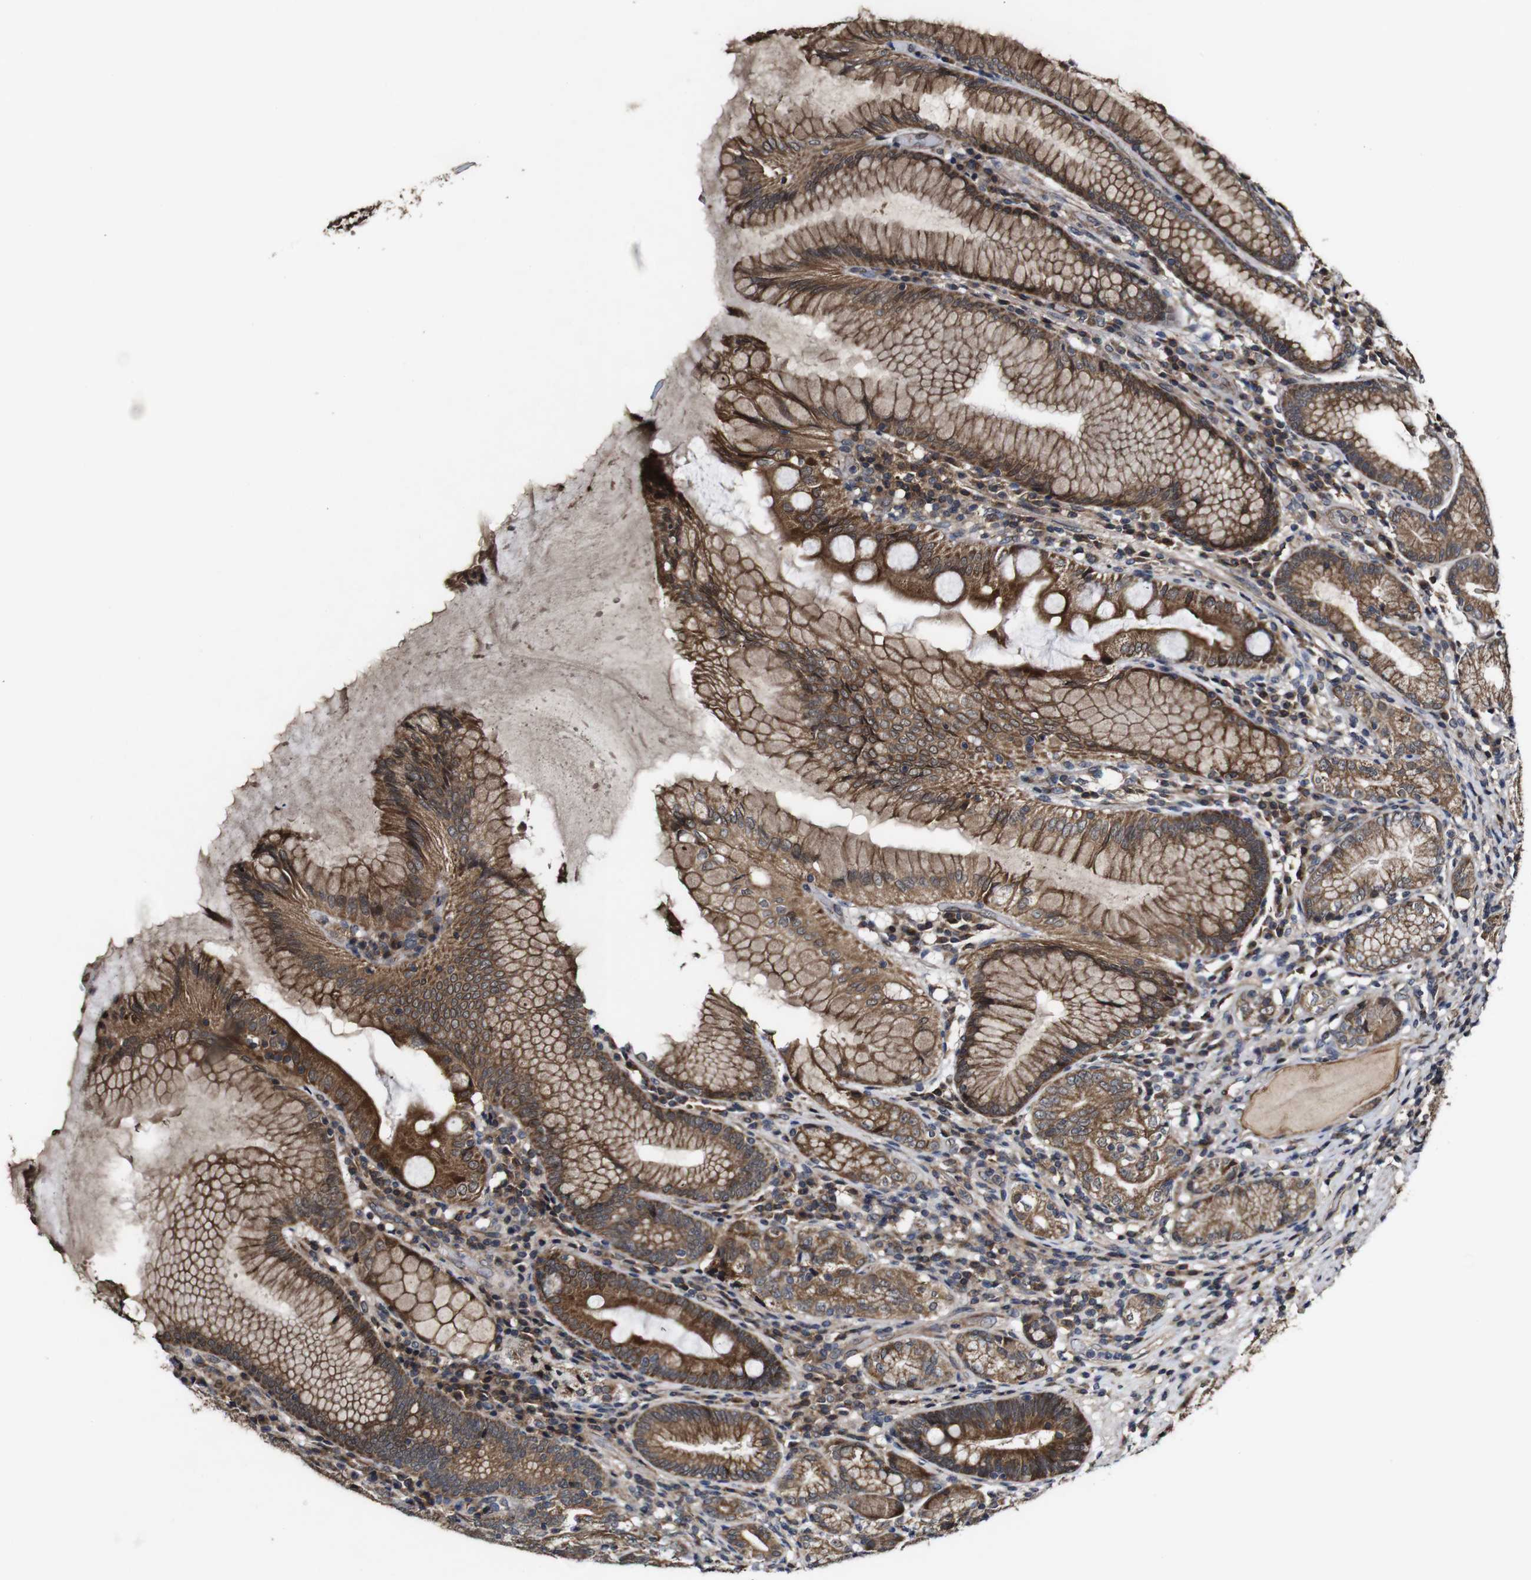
{"staining": {"intensity": "strong", "quantity": "25%-75%", "location": "cytoplasmic/membranous"}, "tissue": "stomach", "cell_type": "Glandular cells", "image_type": "normal", "snomed": [{"axis": "morphology", "description": "Normal tissue, NOS"}, {"axis": "topography", "description": "Stomach, lower"}], "caption": "A high-resolution photomicrograph shows IHC staining of normal stomach, which demonstrates strong cytoplasmic/membranous staining in approximately 25%-75% of glandular cells. Nuclei are stained in blue.", "gene": "BTN3A3", "patient": {"sex": "female", "age": 76}}